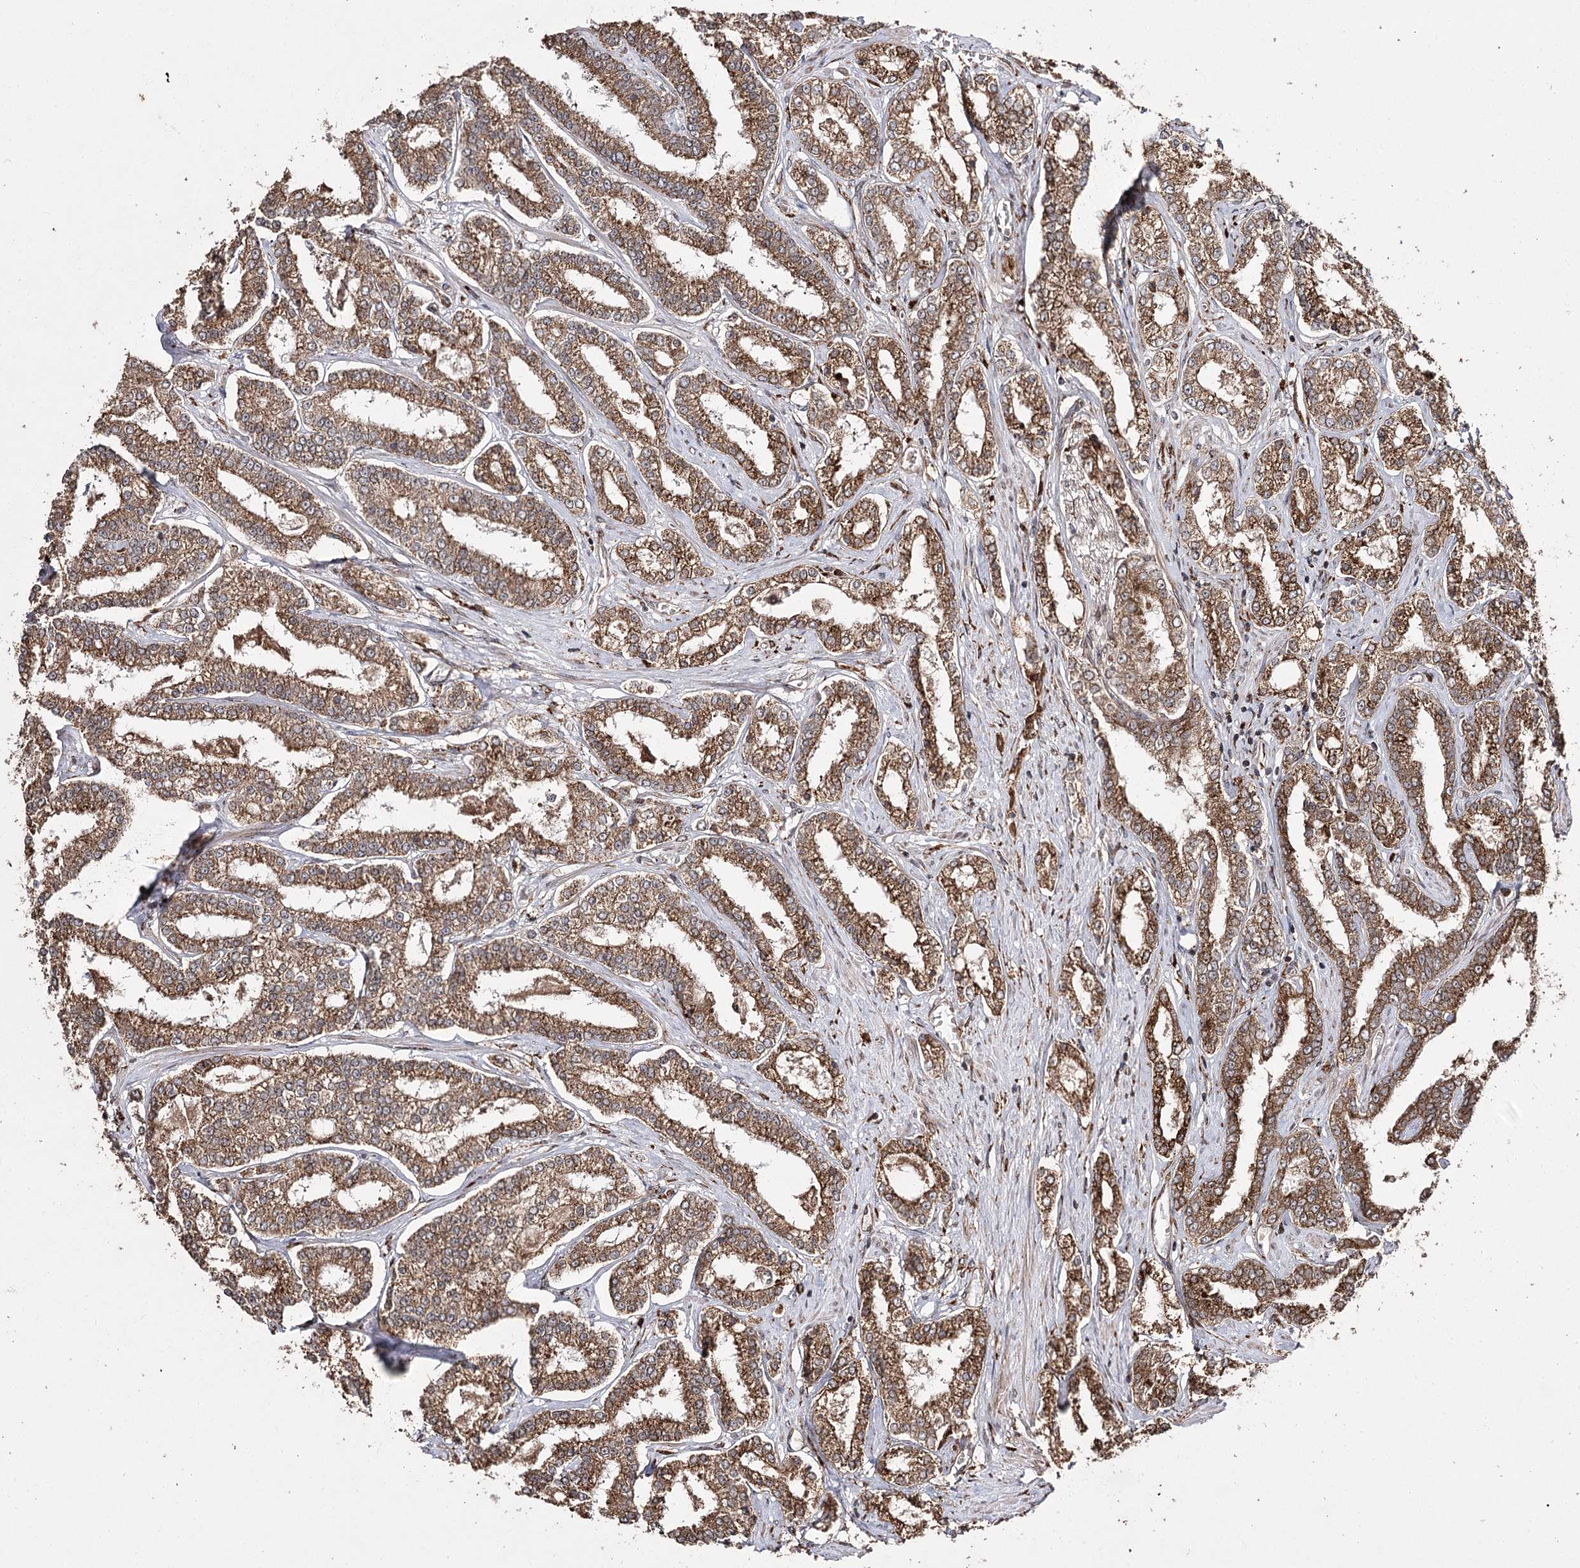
{"staining": {"intensity": "moderate", "quantity": ">75%", "location": "cytoplasmic/membranous"}, "tissue": "prostate cancer", "cell_type": "Tumor cells", "image_type": "cancer", "snomed": [{"axis": "morphology", "description": "Normal tissue, NOS"}, {"axis": "morphology", "description": "Adenocarcinoma, High grade"}, {"axis": "topography", "description": "Prostate"}], "caption": "High-grade adenocarcinoma (prostate) stained for a protein (brown) displays moderate cytoplasmic/membranous positive positivity in about >75% of tumor cells.", "gene": "FANCL", "patient": {"sex": "male", "age": 83}}